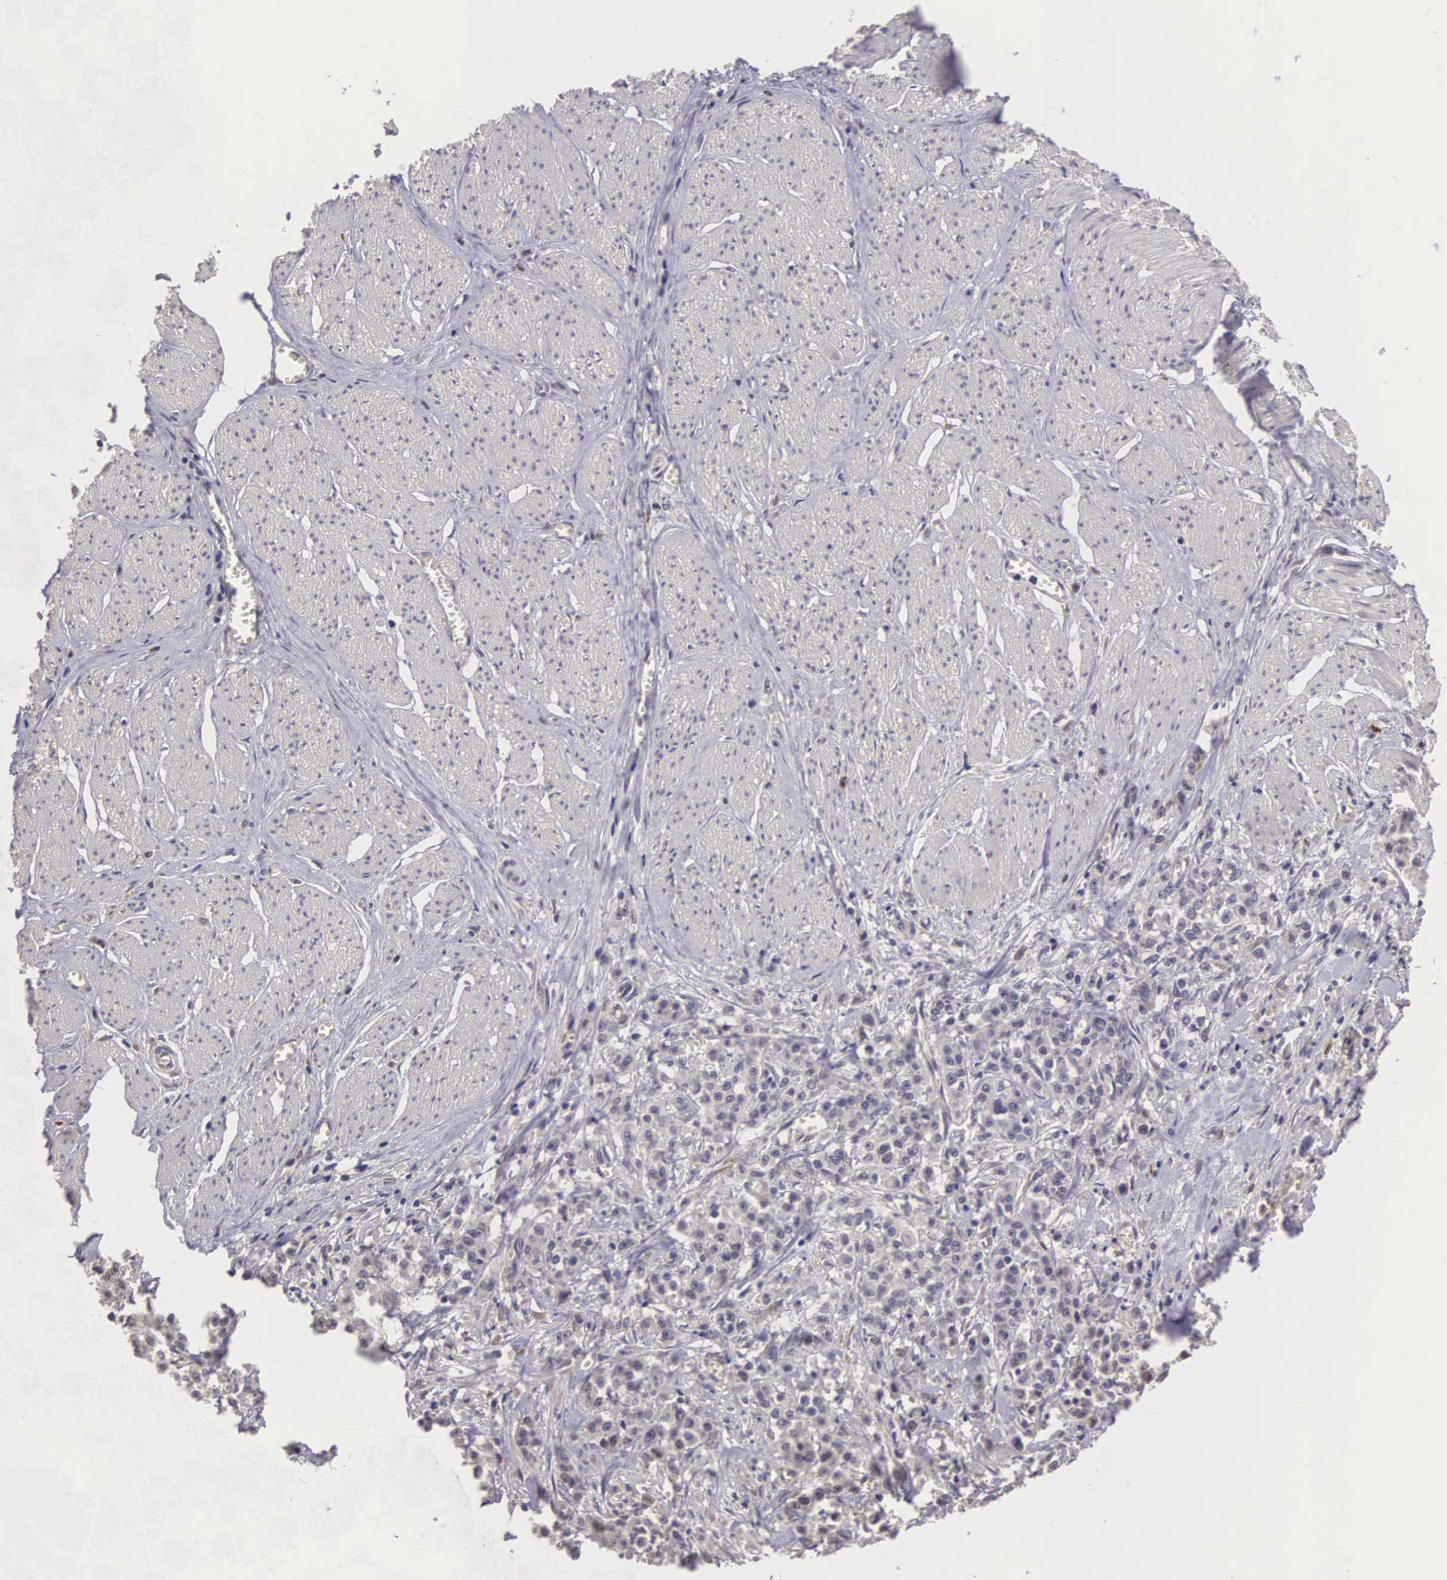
{"staining": {"intensity": "weak", "quantity": "25%-75%", "location": "cytoplasmic/membranous"}, "tissue": "stomach cancer", "cell_type": "Tumor cells", "image_type": "cancer", "snomed": [{"axis": "morphology", "description": "Adenocarcinoma, NOS"}, {"axis": "topography", "description": "Stomach"}], "caption": "Human stomach adenocarcinoma stained with a brown dye exhibits weak cytoplasmic/membranous positive positivity in about 25%-75% of tumor cells.", "gene": "CDC45", "patient": {"sex": "male", "age": 72}}